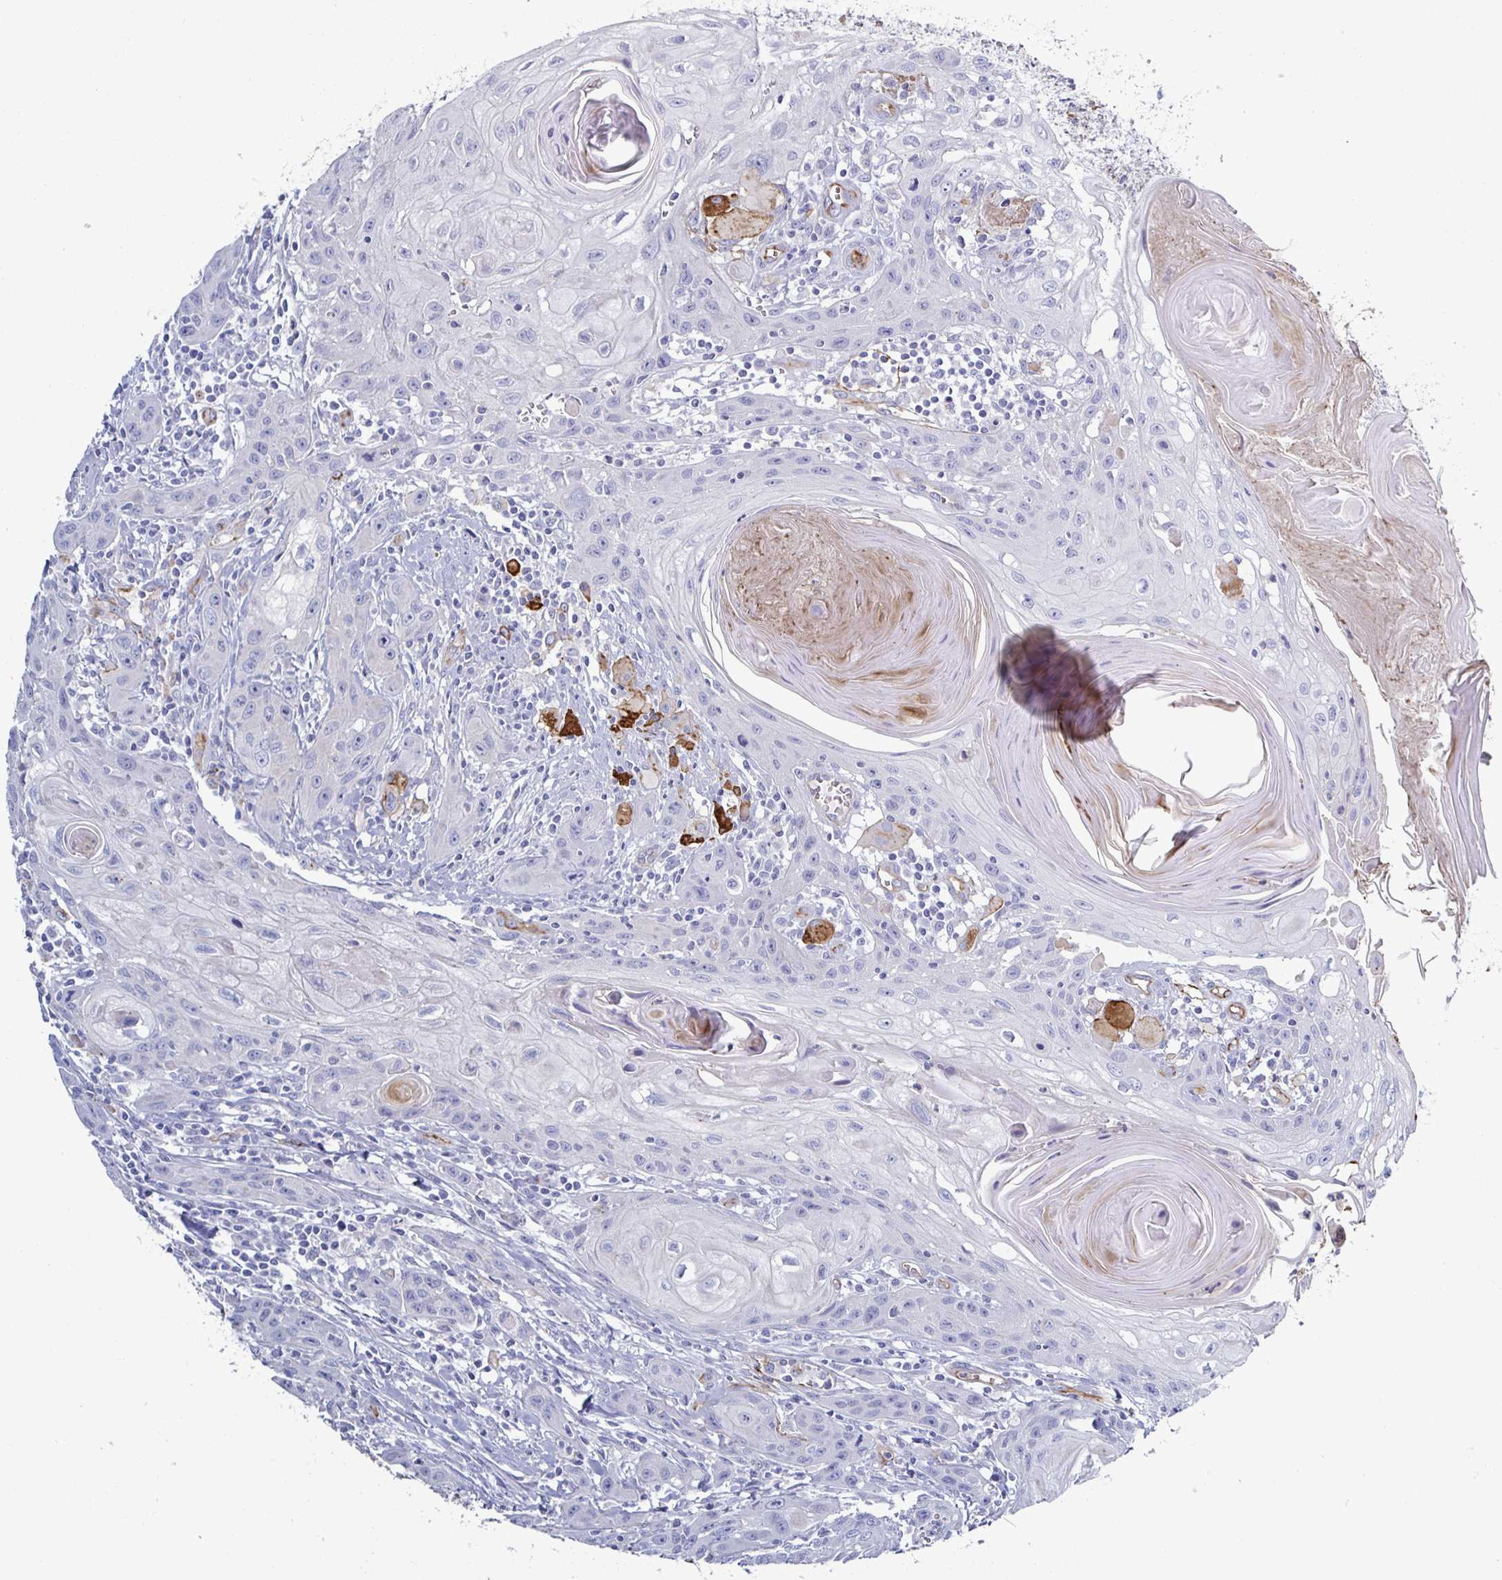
{"staining": {"intensity": "negative", "quantity": "none", "location": "none"}, "tissue": "head and neck cancer", "cell_type": "Tumor cells", "image_type": "cancer", "snomed": [{"axis": "morphology", "description": "Squamous cell carcinoma, NOS"}, {"axis": "topography", "description": "Oral tissue"}, {"axis": "topography", "description": "Head-Neck"}], "caption": "This is an IHC photomicrograph of head and neck cancer. There is no staining in tumor cells.", "gene": "ACSBG2", "patient": {"sex": "male", "age": 58}}